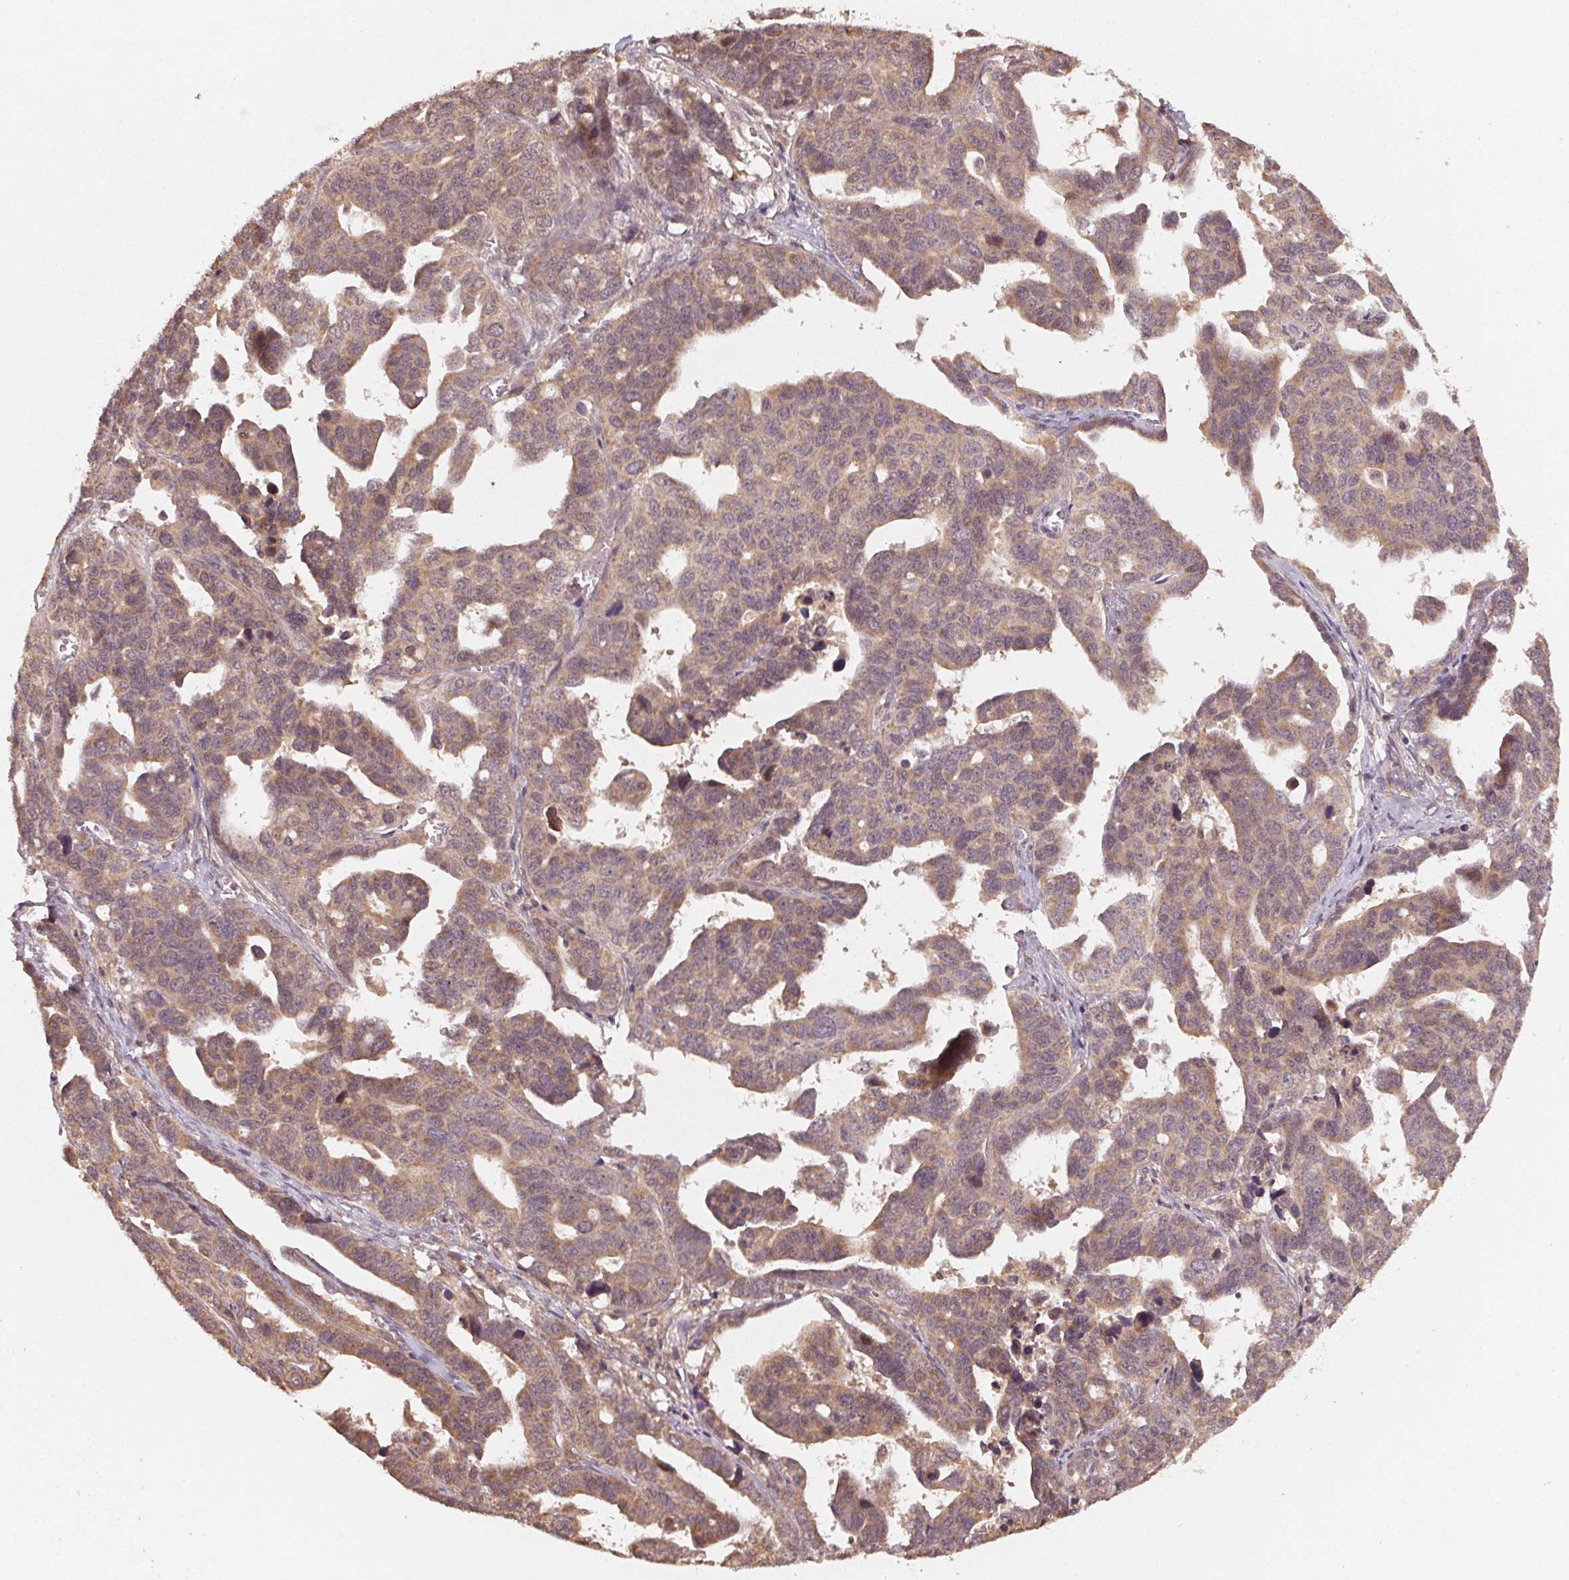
{"staining": {"intensity": "weak", "quantity": ">75%", "location": "cytoplasmic/membranous"}, "tissue": "ovarian cancer", "cell_type": "Tumor cells", "image_type": "cancer", "snomed": [{"axis": "morphology", "description": "Cystadenocarcinoma, serous, NOS"}, {"axis": "topography", "description": "Ovary"}], "caption": "This histopathology image displays immunohistochemistry (IHC) staining of ovarian serous cystadenocarcinoma, with low weak cytoplasmic/membranous positivity in about >75% of tumor cells.", "gene": "WBP2", "patient": {"sex": "female", "age": 69}}